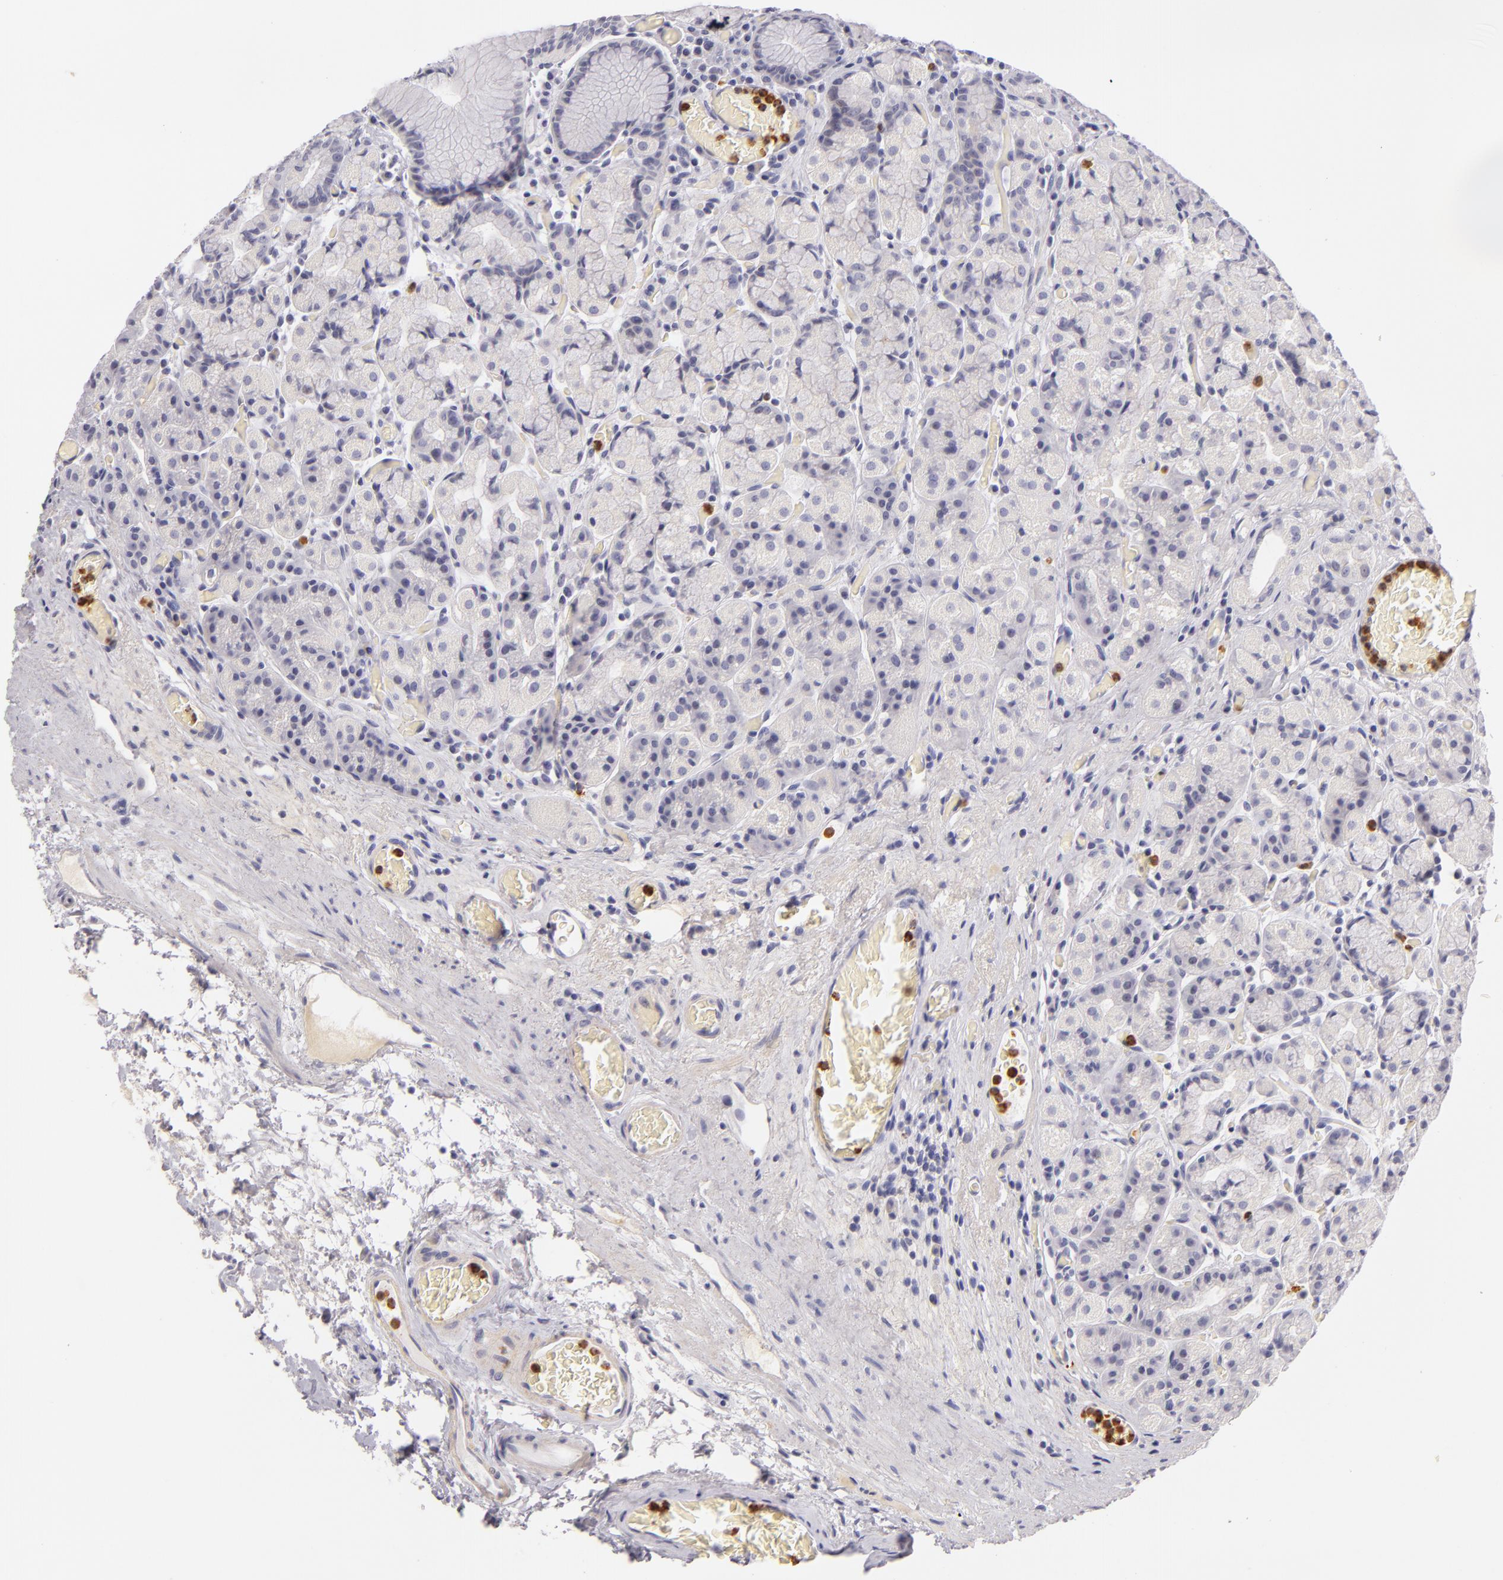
{"staining": {"intensity": "negative", "quantity": "none", "location": "none"}, "tissue": "stomach", "cell_type": "Glandular cells", "image_type": "normal", "snomed": [{"axis": "morphology", "description": "Normal tissue, NOS"}, {"axis": "topography", "description": "Stomach, lower"}], "caption": "The image exhibits no staining of glandular cells in benign stomach. Brightfield microscopy of immunohistochemistry stained with DAB (brown) and hematoxylin (blue), captured at high magnification.", "gene": "FAM181A", "patient": {"sex": "male", "age": 58}}